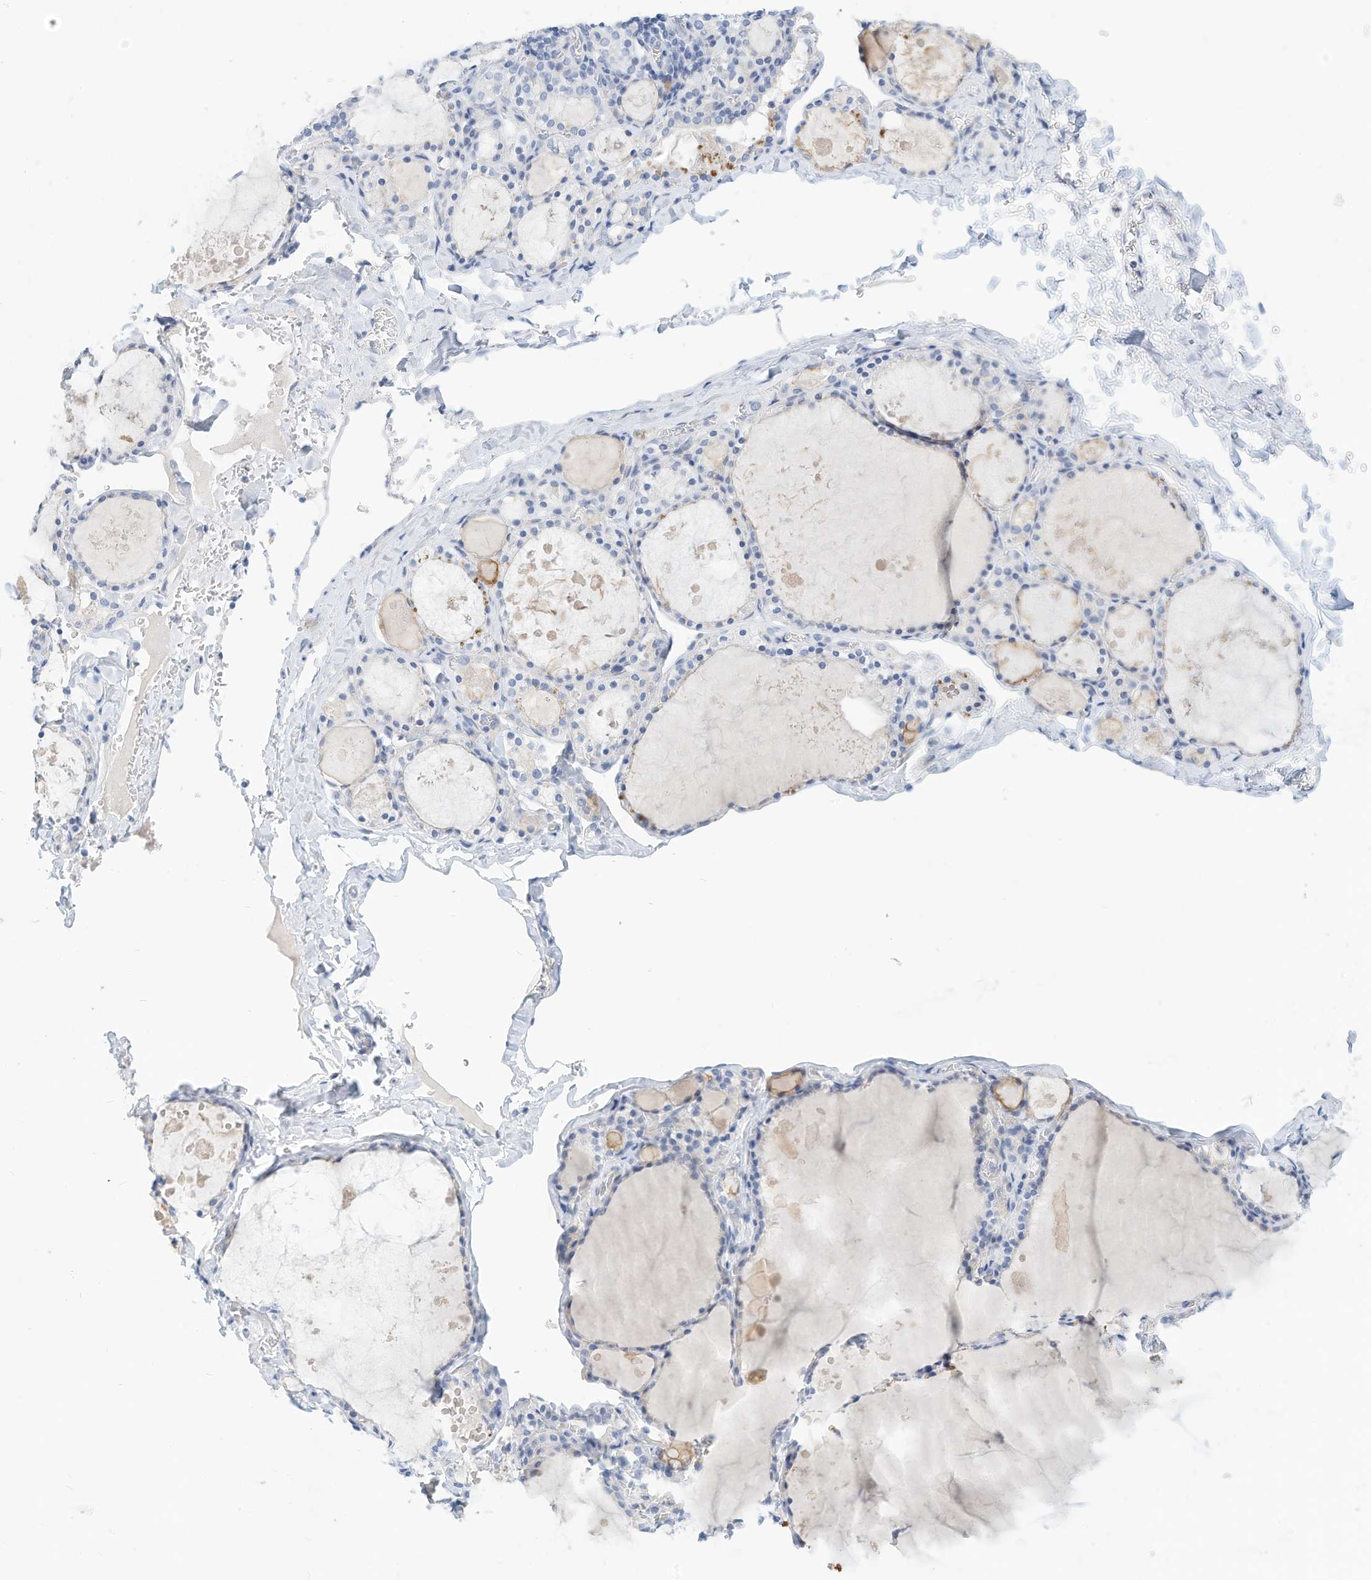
{"staining": {"intensity": "negative", "quantity": "none", "location": "none"}, "tissue": "thyroid gland", "cell_type": "Glandular cells", "image_type": "normal", "snomed": [{"axis": "morphology", "description": "Normal tissue, NOS"}, {"axis": "topography", "description": "Thyroid gland"}], "caption": "Immunohistochemical staining of normal thyroid gland exhibits no significant staining in glandular cells. The staining was performed using DAB to visualize the protein expression in brown, while the nuclei were stained in blue with hematoxylin (Magnification: 20x).", "gene": "SPOCD1", "patient": {"sex": "male", "age": 56}}